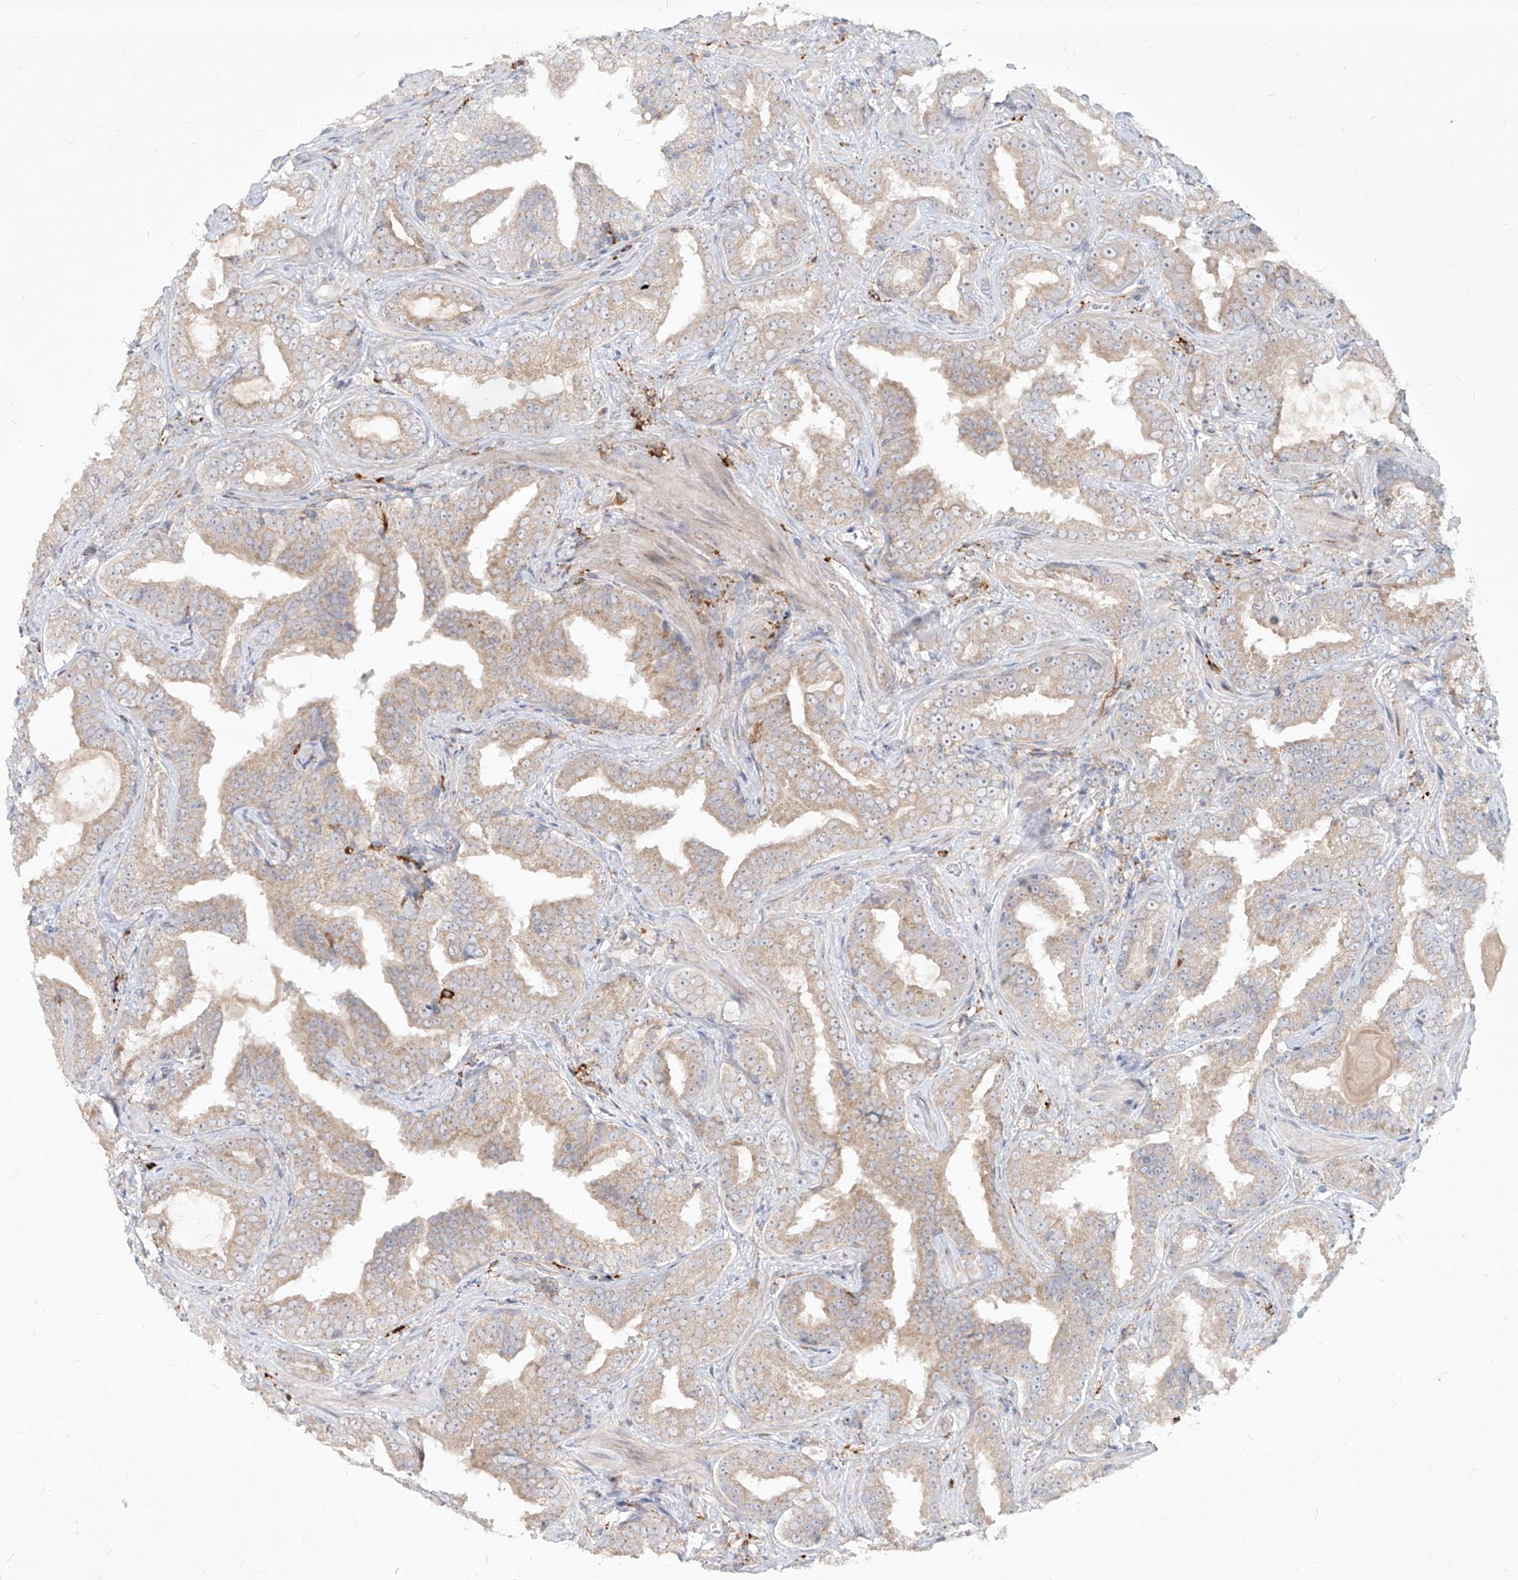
{"staining": {"intensity": "weak", "quantity": "<25%", "location": "cytoplasmic/membranous"}, "tissue": "prostate cancer", "cell_type": "Tumor cells", "image_type": "cancer", "snomed": [{"axis": "morphology", "description": "Adenocarcinoma, Low grade"}, {"axis": "topography", "description": "Prostate"}], "caption": "DAB immunohistochemical staining of prostate adenocarcinoma (low-grade) exhibits no significant expression in tumor cells. (DAB (3,3'-diaminobenzidine) immunohistochemistry (IHC), high magnification).", "gene": "CD209", "patient": {"sex": "male", "age": 60}}